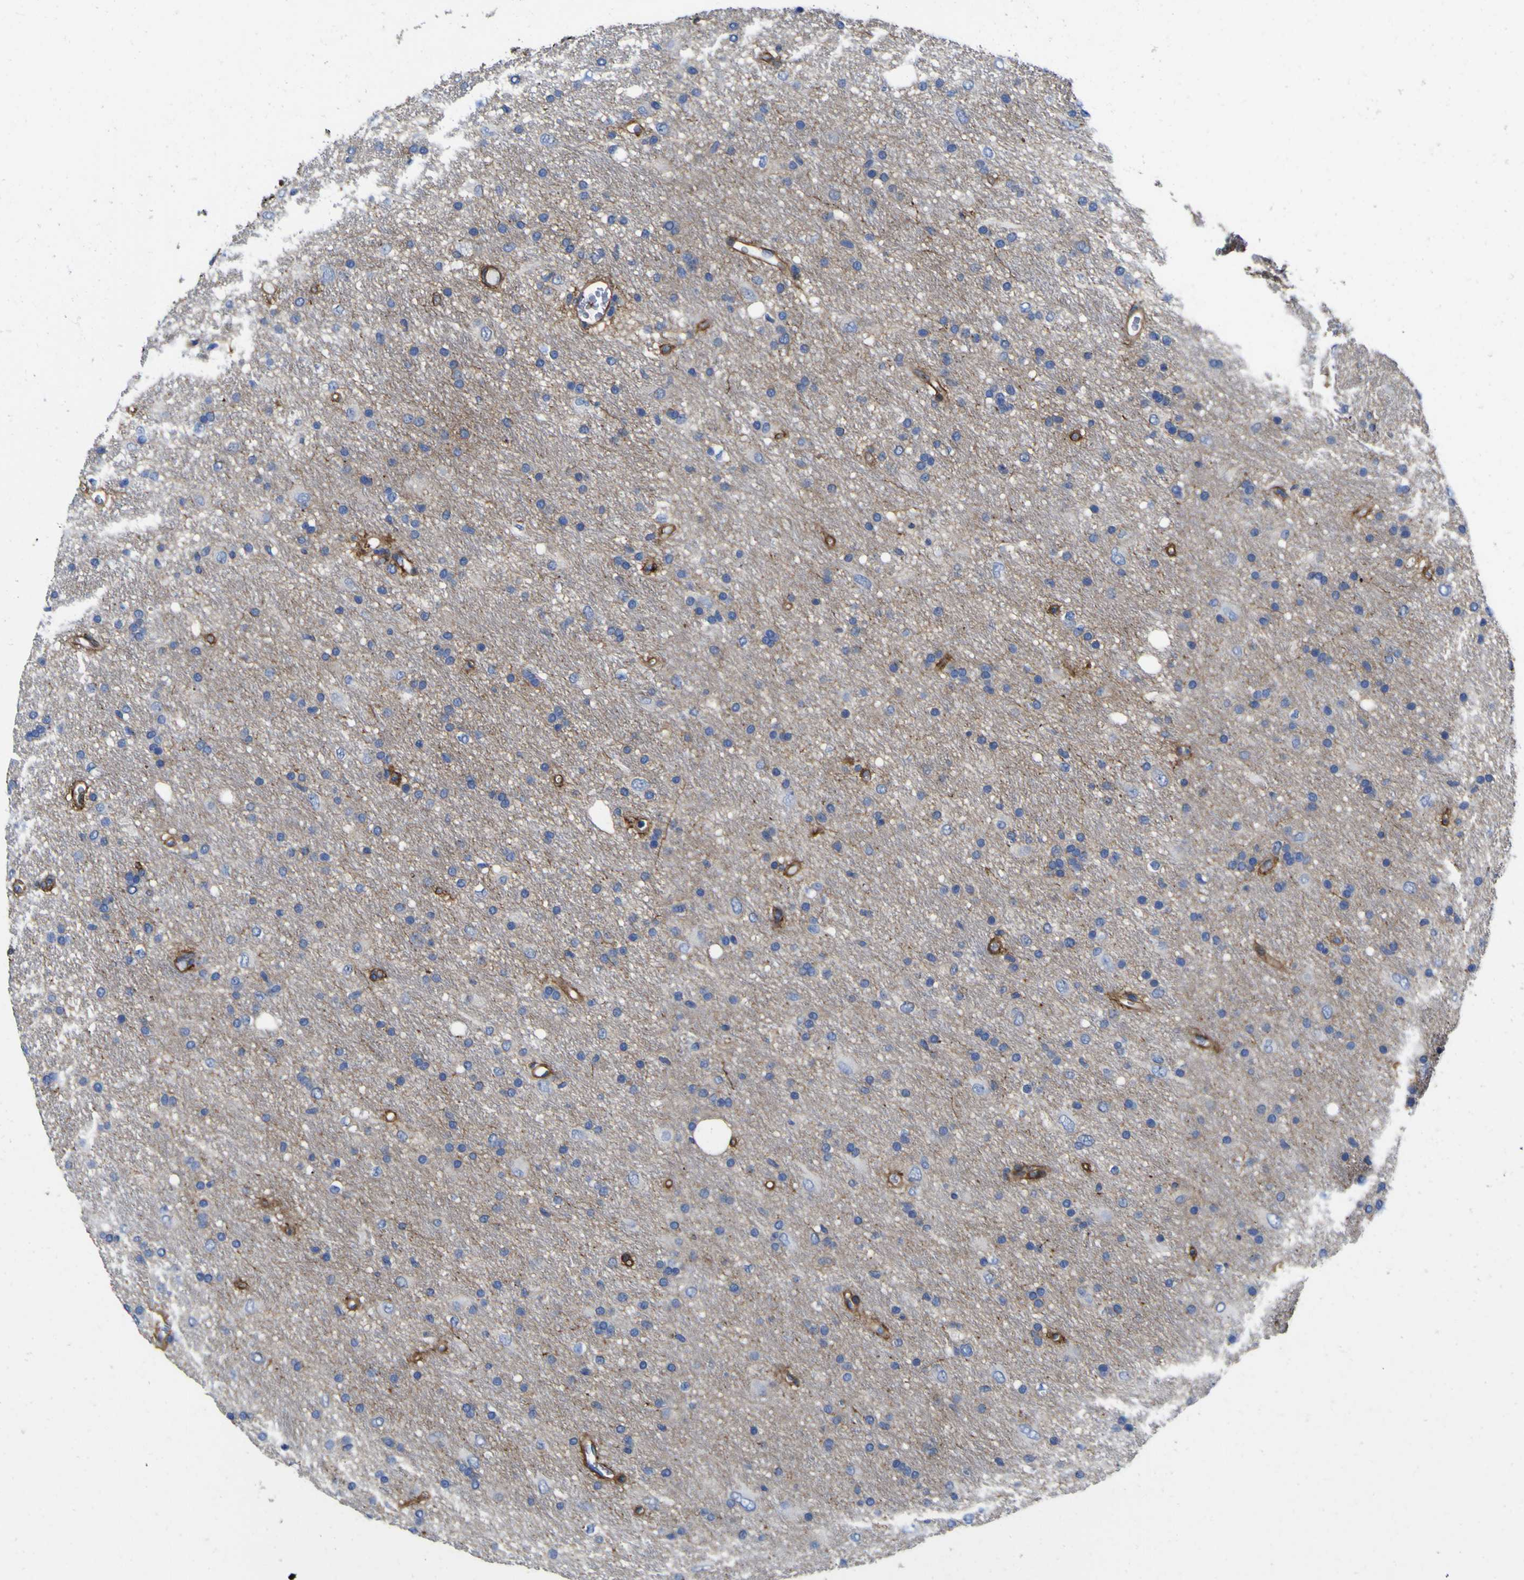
{"staining": {"intensity": "negative", "quantity": "none", "location": "none"}, "tissue": "glioma", "cell_type": "Tumor cells", "image_type": "cancer", "snomed": [{"axis": "morphology", "description": "Glioma, malignant, Low grade"}, {"axis": "topography", "description": "Brain"}], "caption": "There is no significant positivity in tumor cells of malignant low-grade glioma.", "gene": "CD151", "patient": {"sex": "male", "age": 77}}